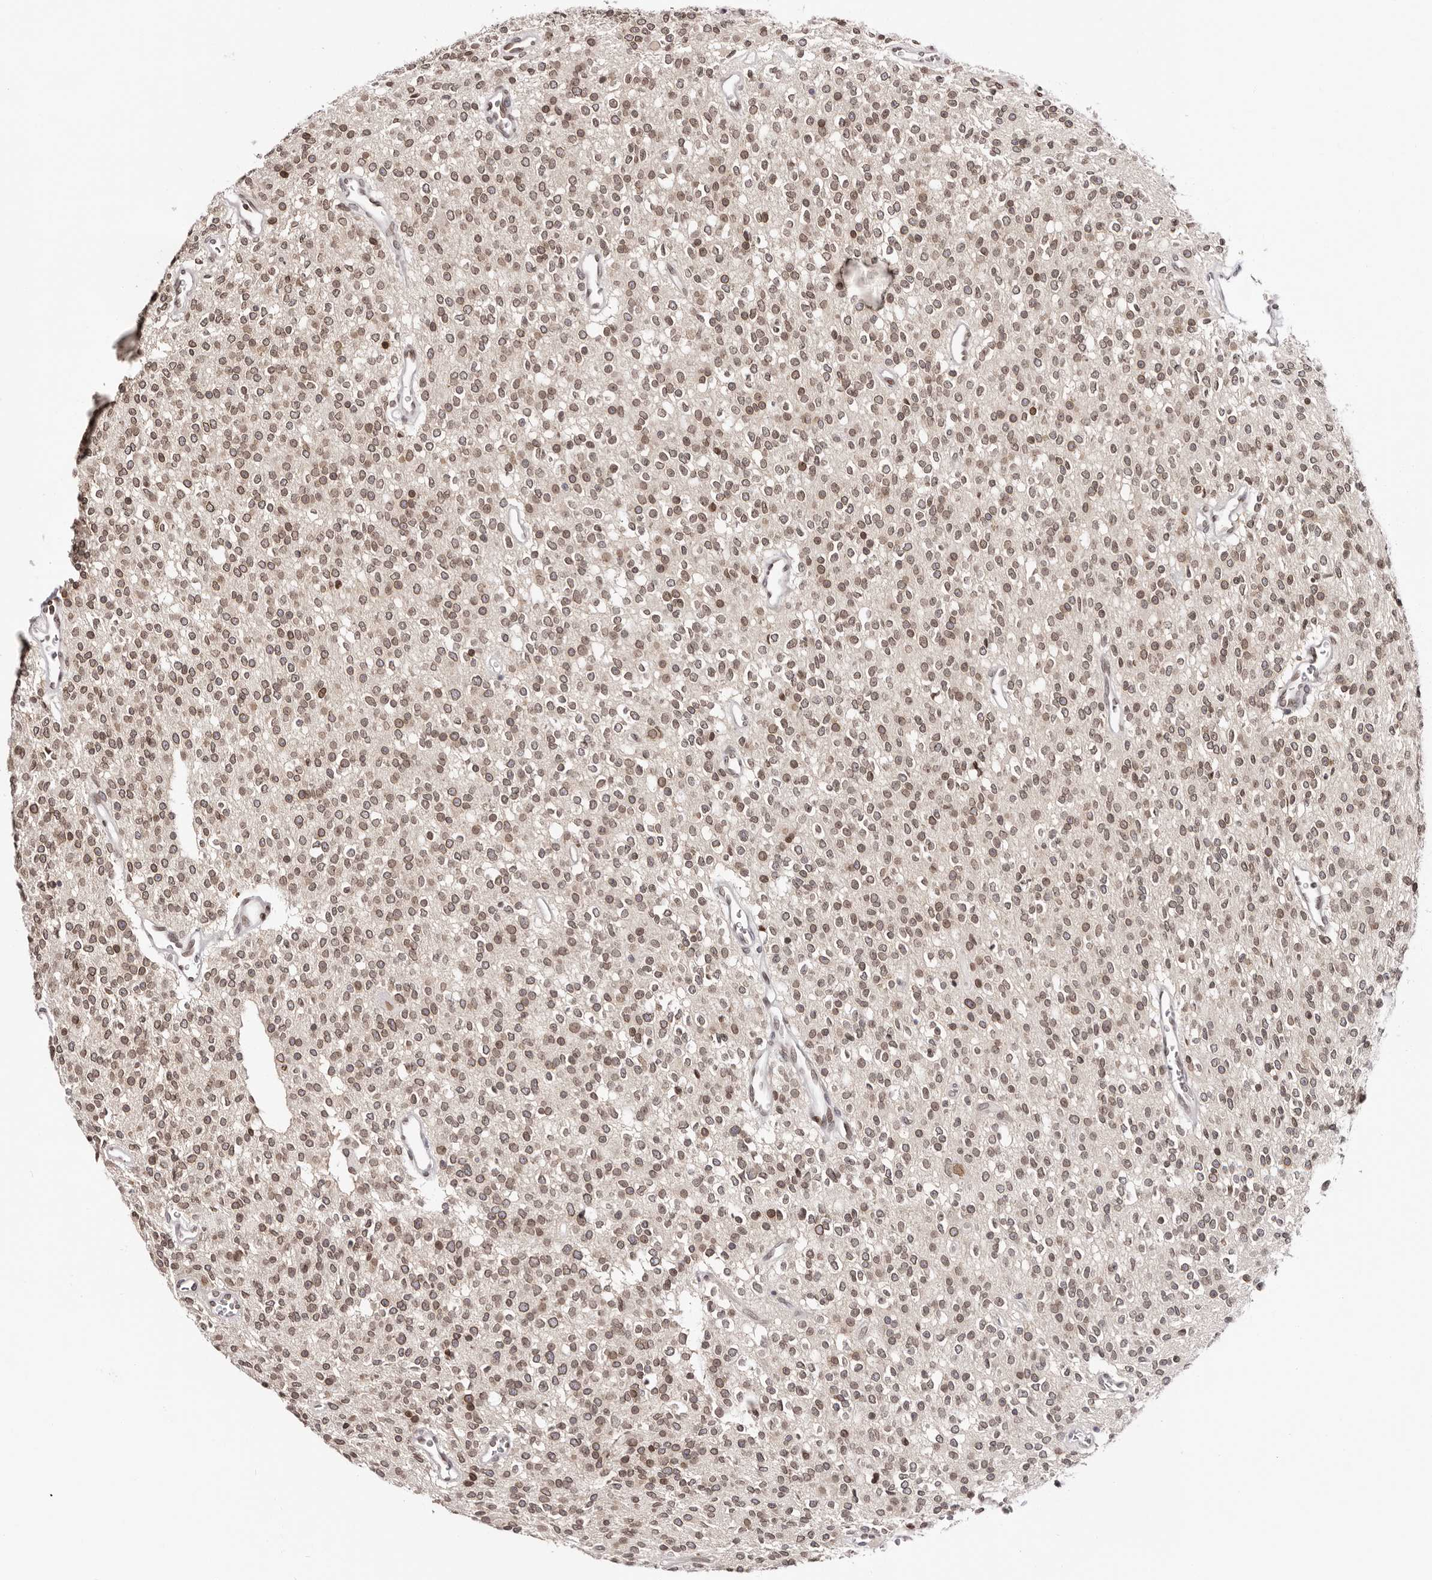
{"staining": {"intensity": "moderate", "quantity": ">75%", "location": "cytoplasmic/membranous,nuclear"}, "tissue": "glioma", "cell_type": "Tumor cells", "image_type": "cancer", "snomed": [{"axis": "morphology", "description": "Glioma, malignant, High grade"}, {"axis": "topography", "description": "Brain"}], "caption": "A brown stain shows moderate cytoplasmic/membranous and nuclear expression of a protein in human malignant high-grade glioma tumor cells.", "gene": "NUP153", "patient": {"sex": "male", "age": 34}}